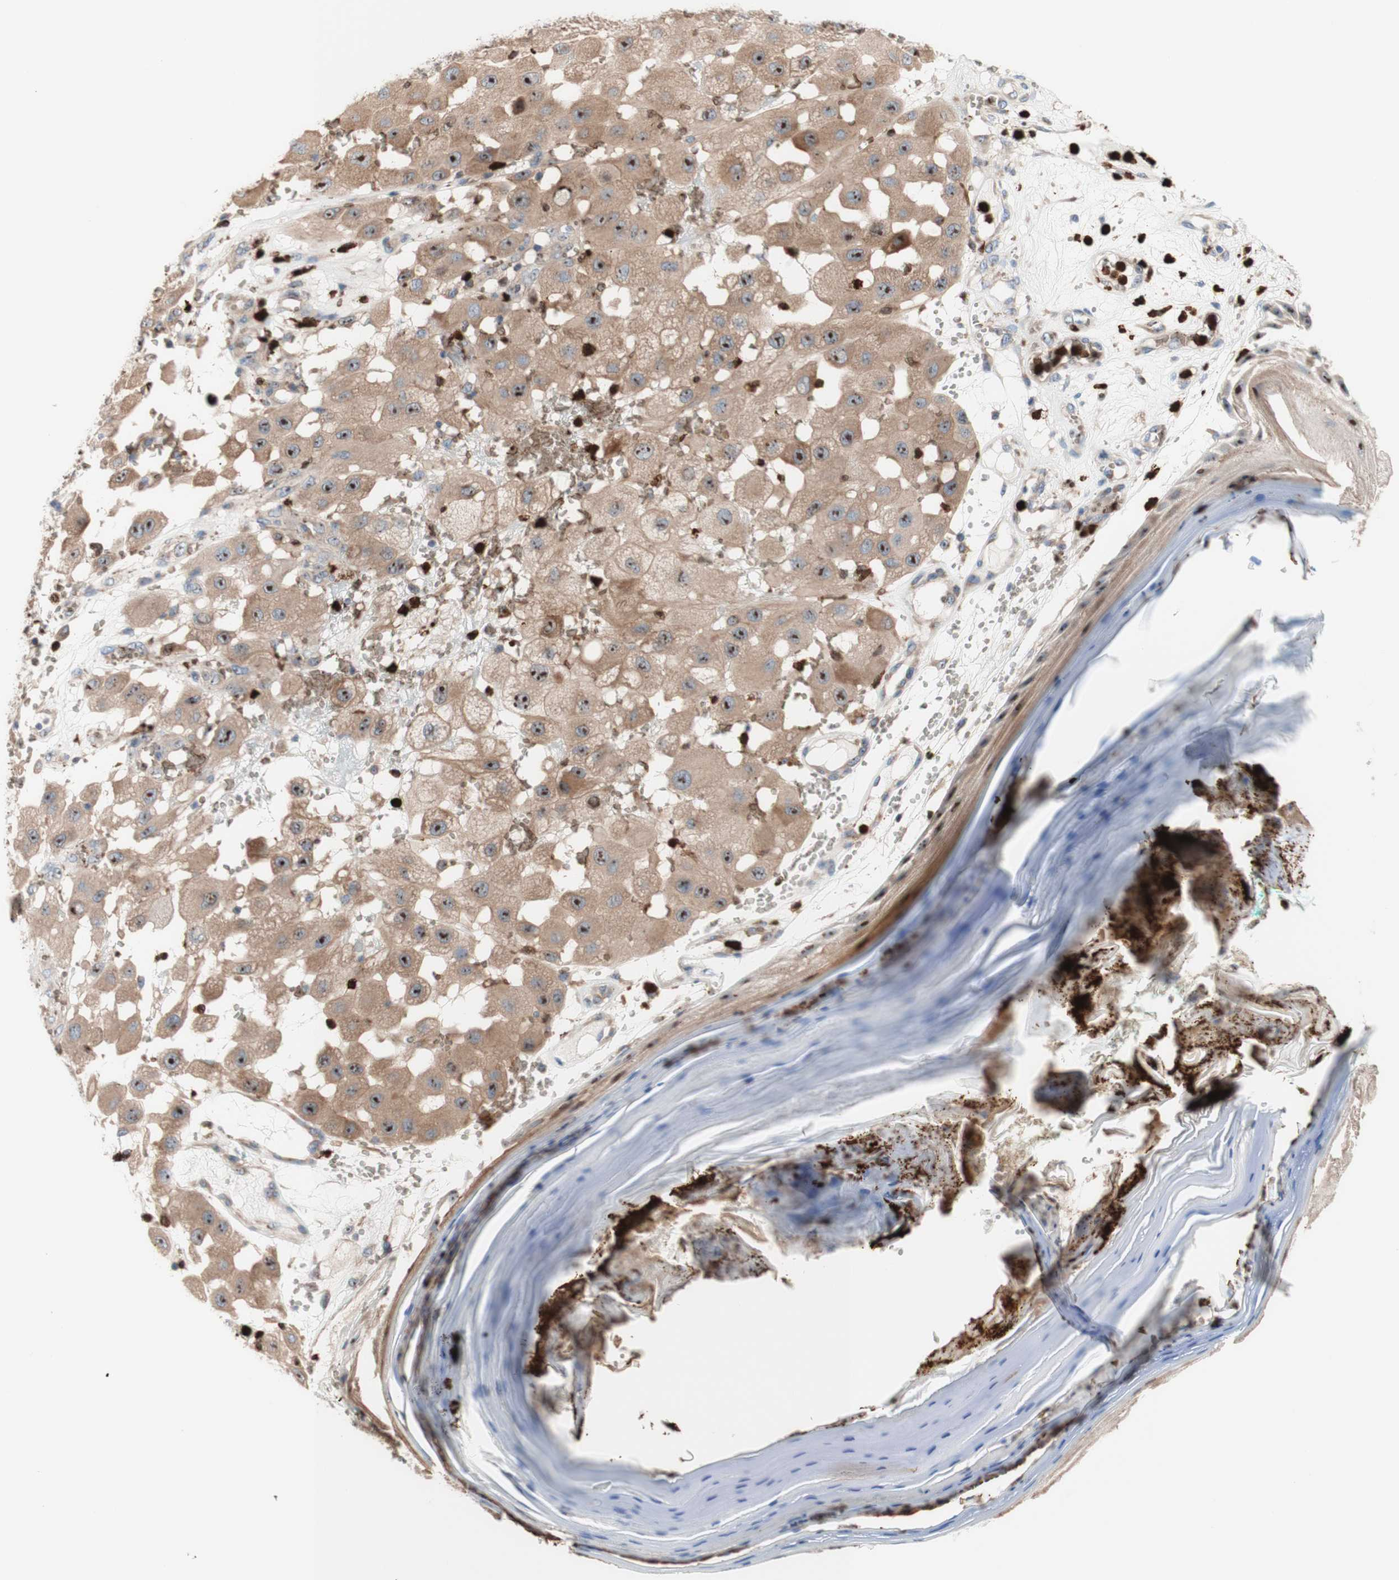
{"staining": {"intensity": "strong", "quantity": ">75%", "location": "cytoplasmic/membranous,nuclear"}, "tissue": "melanoma", "cell_type": "Tumor cells", "image_type": "cancer", "snomed": [{"axis": "morphology", "description": "Malignant melanoma, NOS"}, {"axis": "topography", "description": "Skin"}], "caption": "DAB immunohistochemical staining of malignant melanoma displays strong cytoplasmic/membranous and nuclear protein staining in about >75% of tumor cells. (Stains: DAB (3,3'-diaminobenzidine) in brown, nuclei in blue, Microscopy: brightfield microscopy at high magnification).", "gene": "USP9X", "patient": {"sex": "female", "age": 81}}